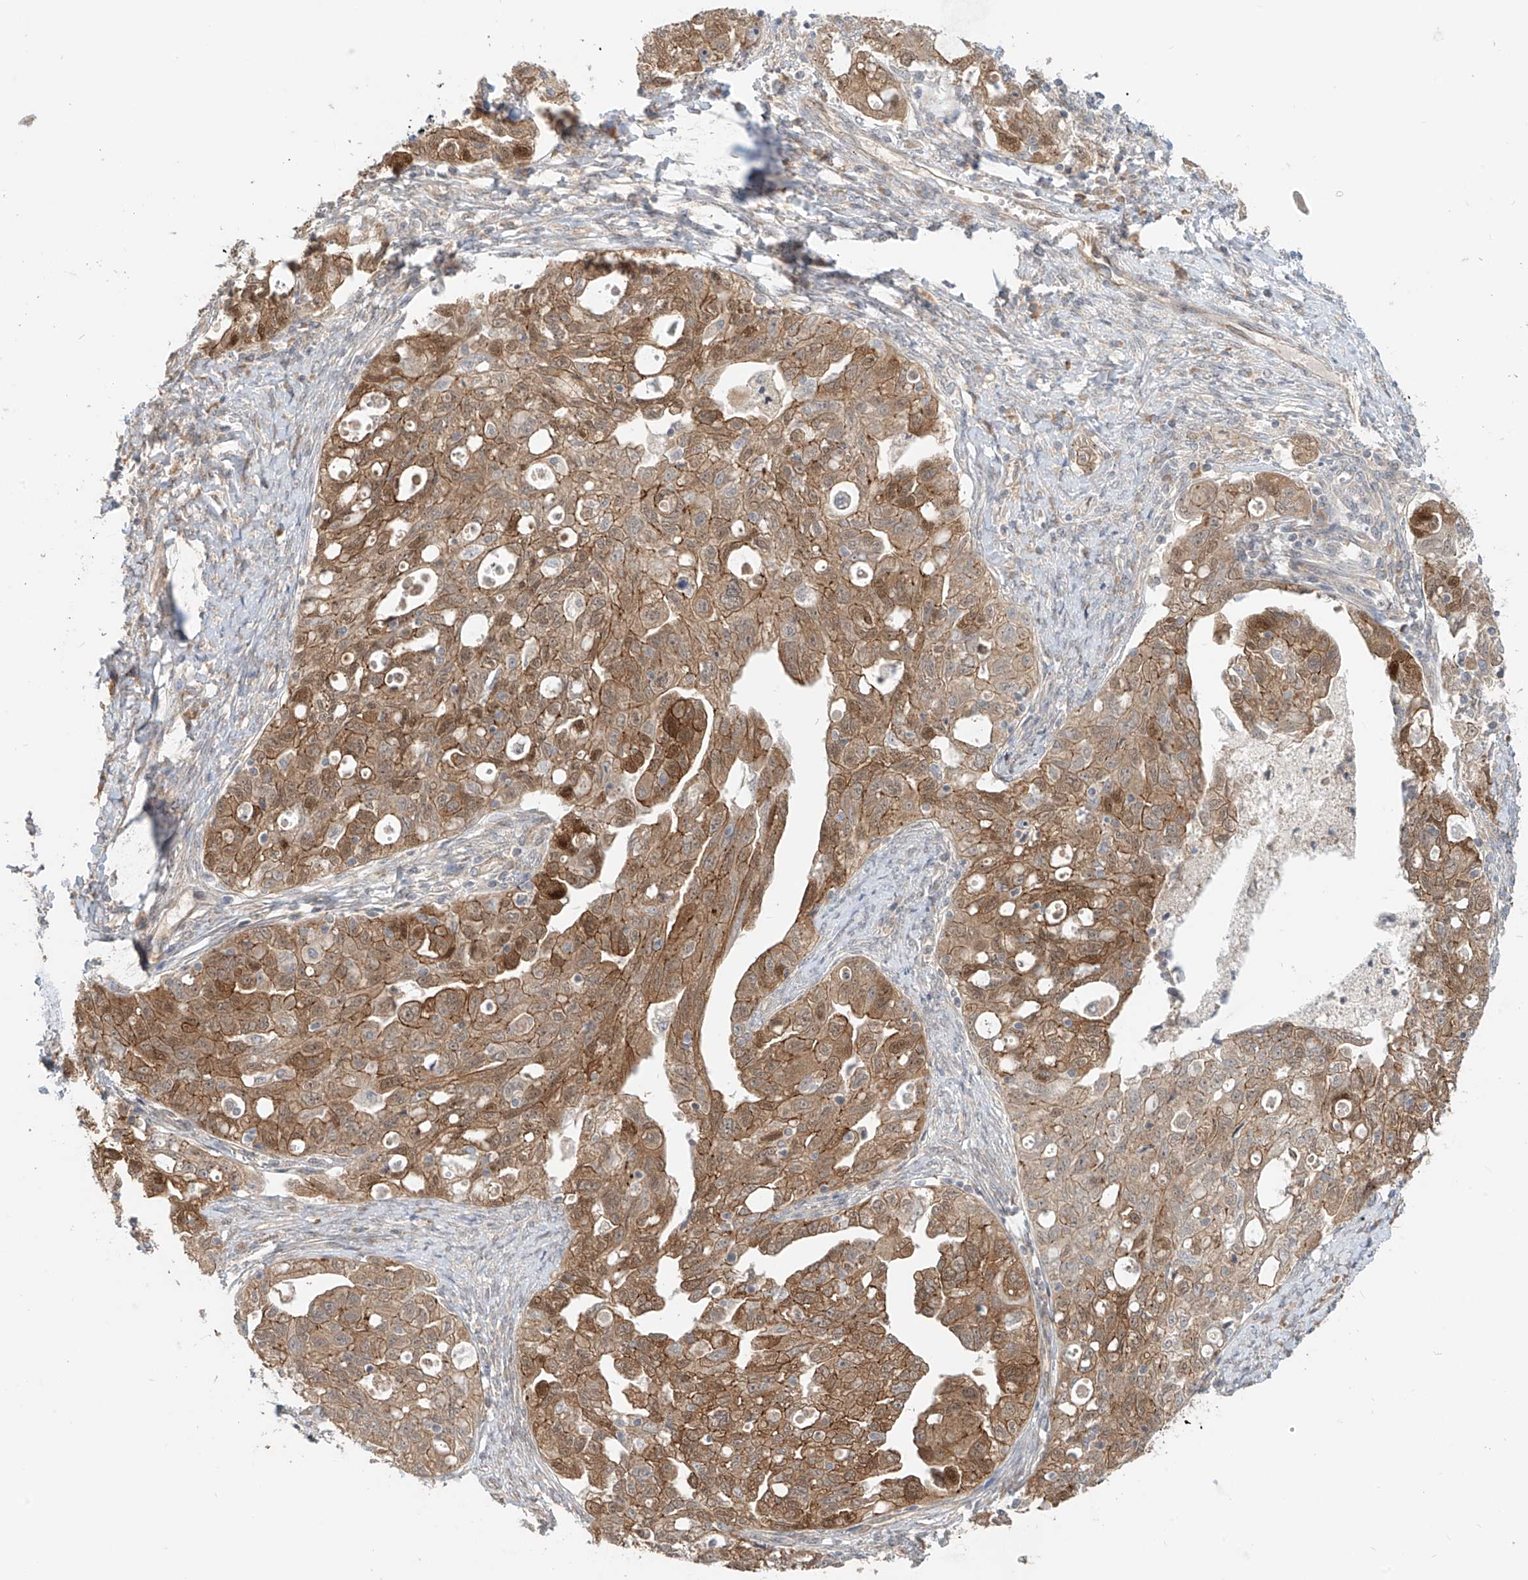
{"staining": {"intensity": "moderate", "quantity": ">75%", "location": "cytoplasmic/membranous"}, "tissue": "ovarian cancer", "cell_type": "Tumor cells", "image_type": "cancer", "snomed": [{"axis": "morphology", "description": "Carcinoma, NOS"}, {"axis": "morphology", "description": "Cystadenocarcinoma, serous, NOS"}, {"axis": "topography", "description": "Ovary"}], "caption": "About >75% of tumor cells in carcinoma (ovarian) exhibit moderate cytoplasmic/membranous protein staining as visualized by brown immunohistochemical staining.", "gene": "MTUS2", "patient": {"sex": "female", "age": 69}}